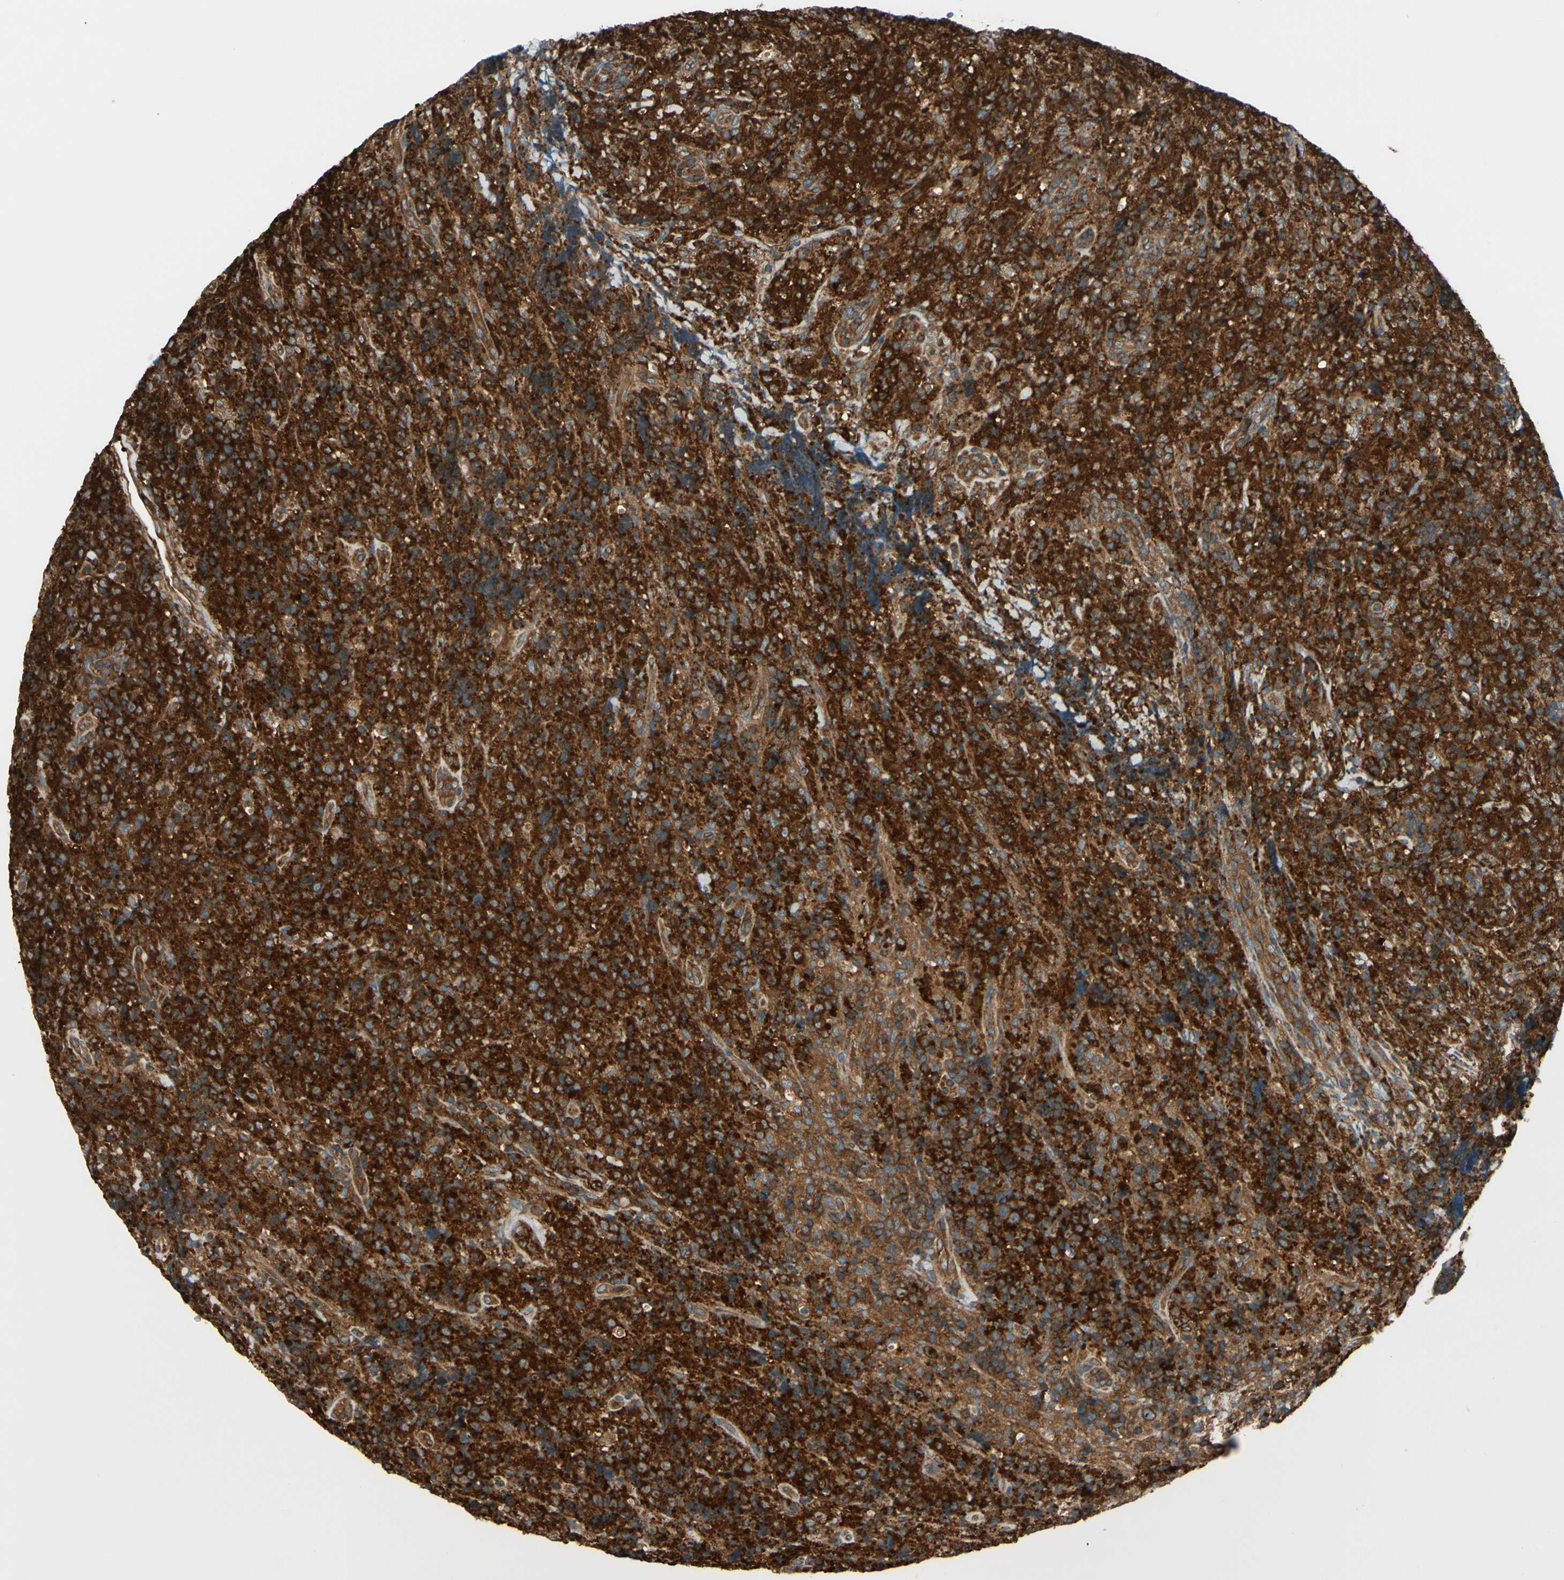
{"staining": {"intensity": "strong", "quantity": ">75%", "location": "cytoplasmic/membranous"}, "tissue": "lymphoma", "cell_type": "Tumor cells", "image_type": "cancer", "snomed": [{"axis": "morphology", "description": "Malignant lymphoma, non-Hodgkin's type, High grade"}, {"axis": "topography", "description": "Tonsil"}], "caption": "Human malignant lymphoma, non-Hodgkin's type (high-grade) stained for a protein (brown) shows strong cytoplasmic/membranous positive expression in about >75% of tumor cells.", "gene": "EPS15", "patient": {"sex": "female", "age": 36}}